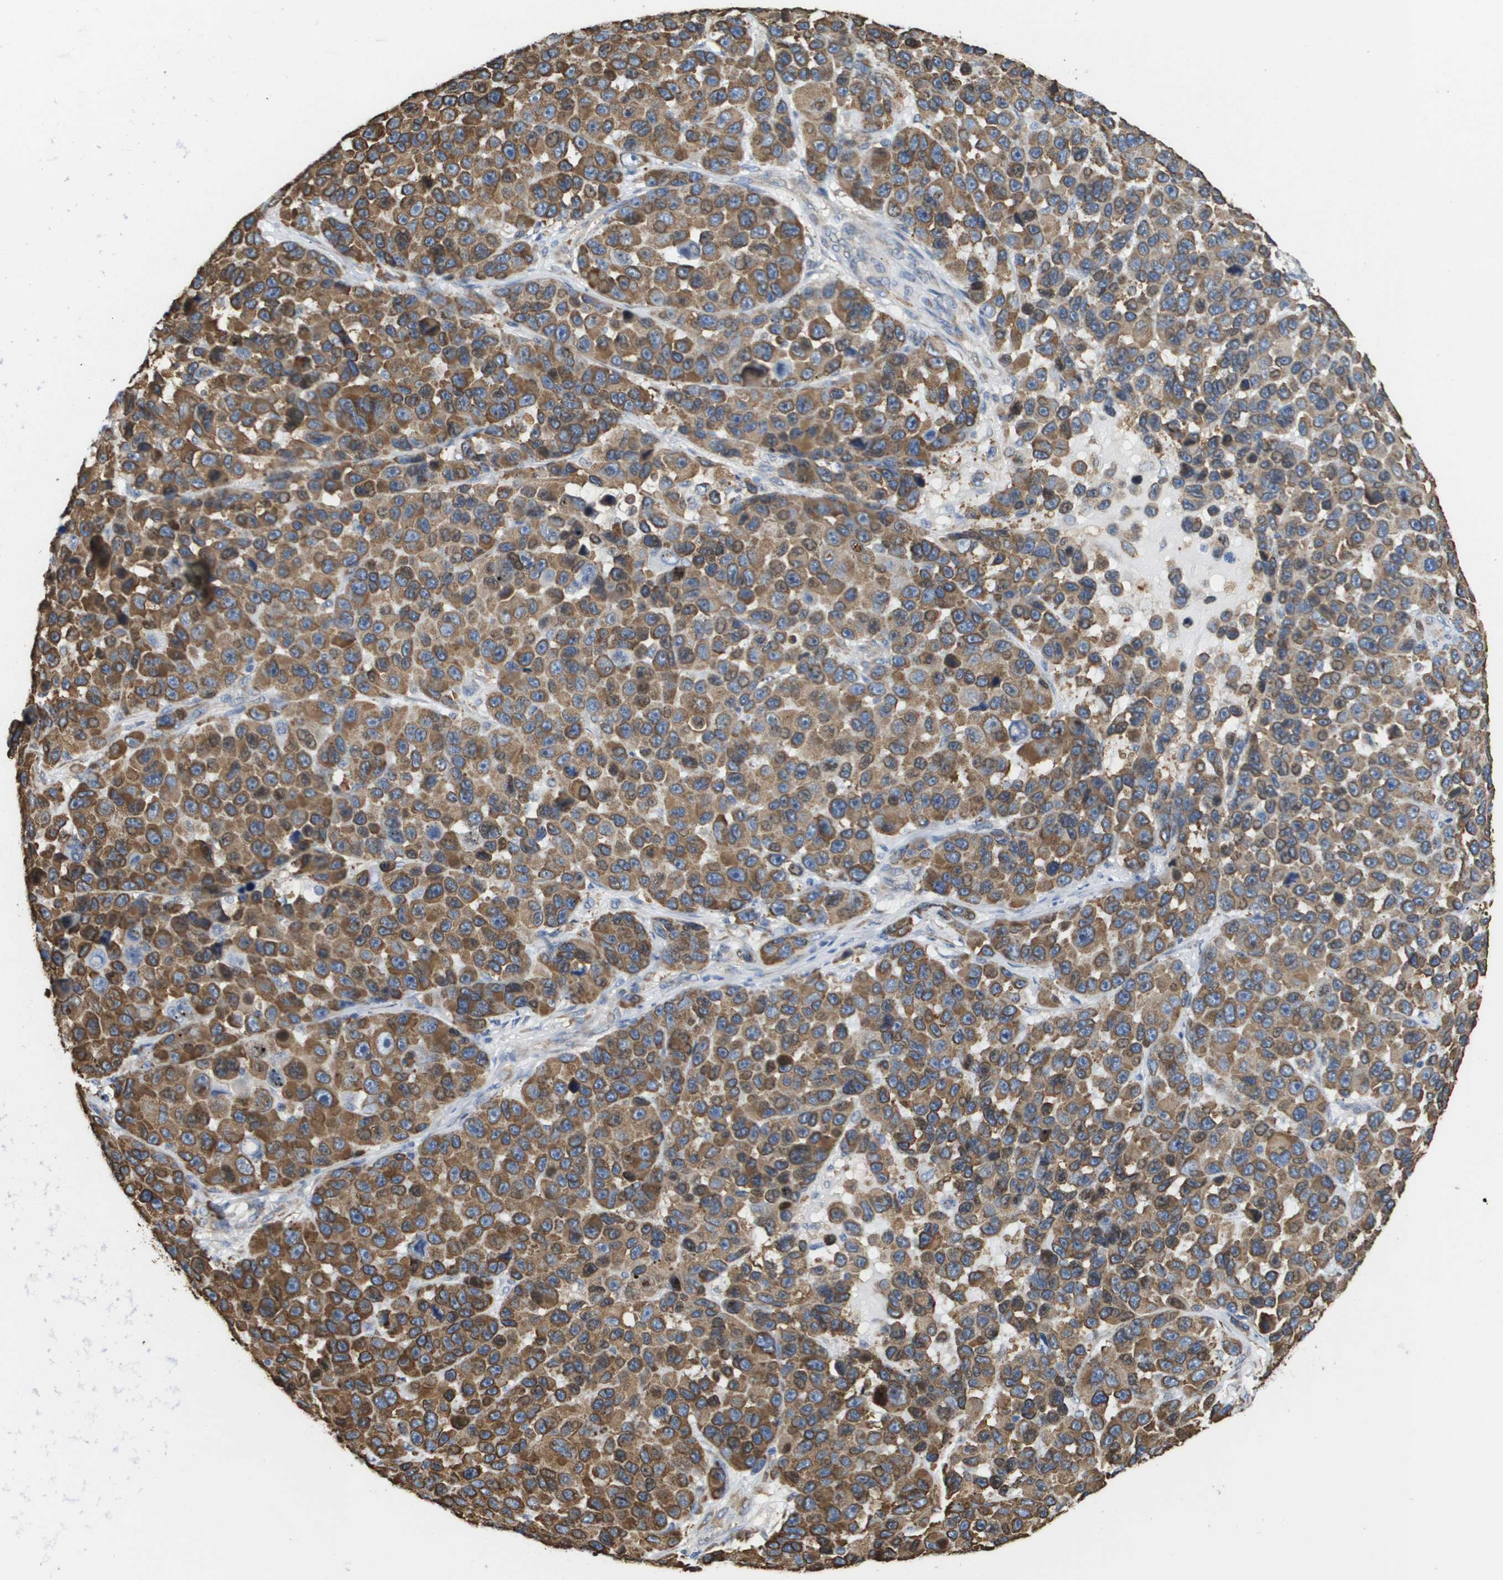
{"staining": {"intensity": "moderate", "quantity": ">75%", "location": "cytoplasmic/membranous"}, "tissue": "melanoma", "cell_type": "Tumor cells", "image_type": "cancer", "snomed": [{"axis": "morphology", "description": "Malignant melanoma, NOS"}, {"axis": "topography", "description": "Skin"}], "caption": "An immunohistochemistry histopathology image of neoplastic tissue is shown. Protein staining in brown highlights moderate cytoplasmic/membranous positivity in melanoma within tumor cells.", "gene": "ST3GAL2", "patient": {"sex": "male", "age": 53}}